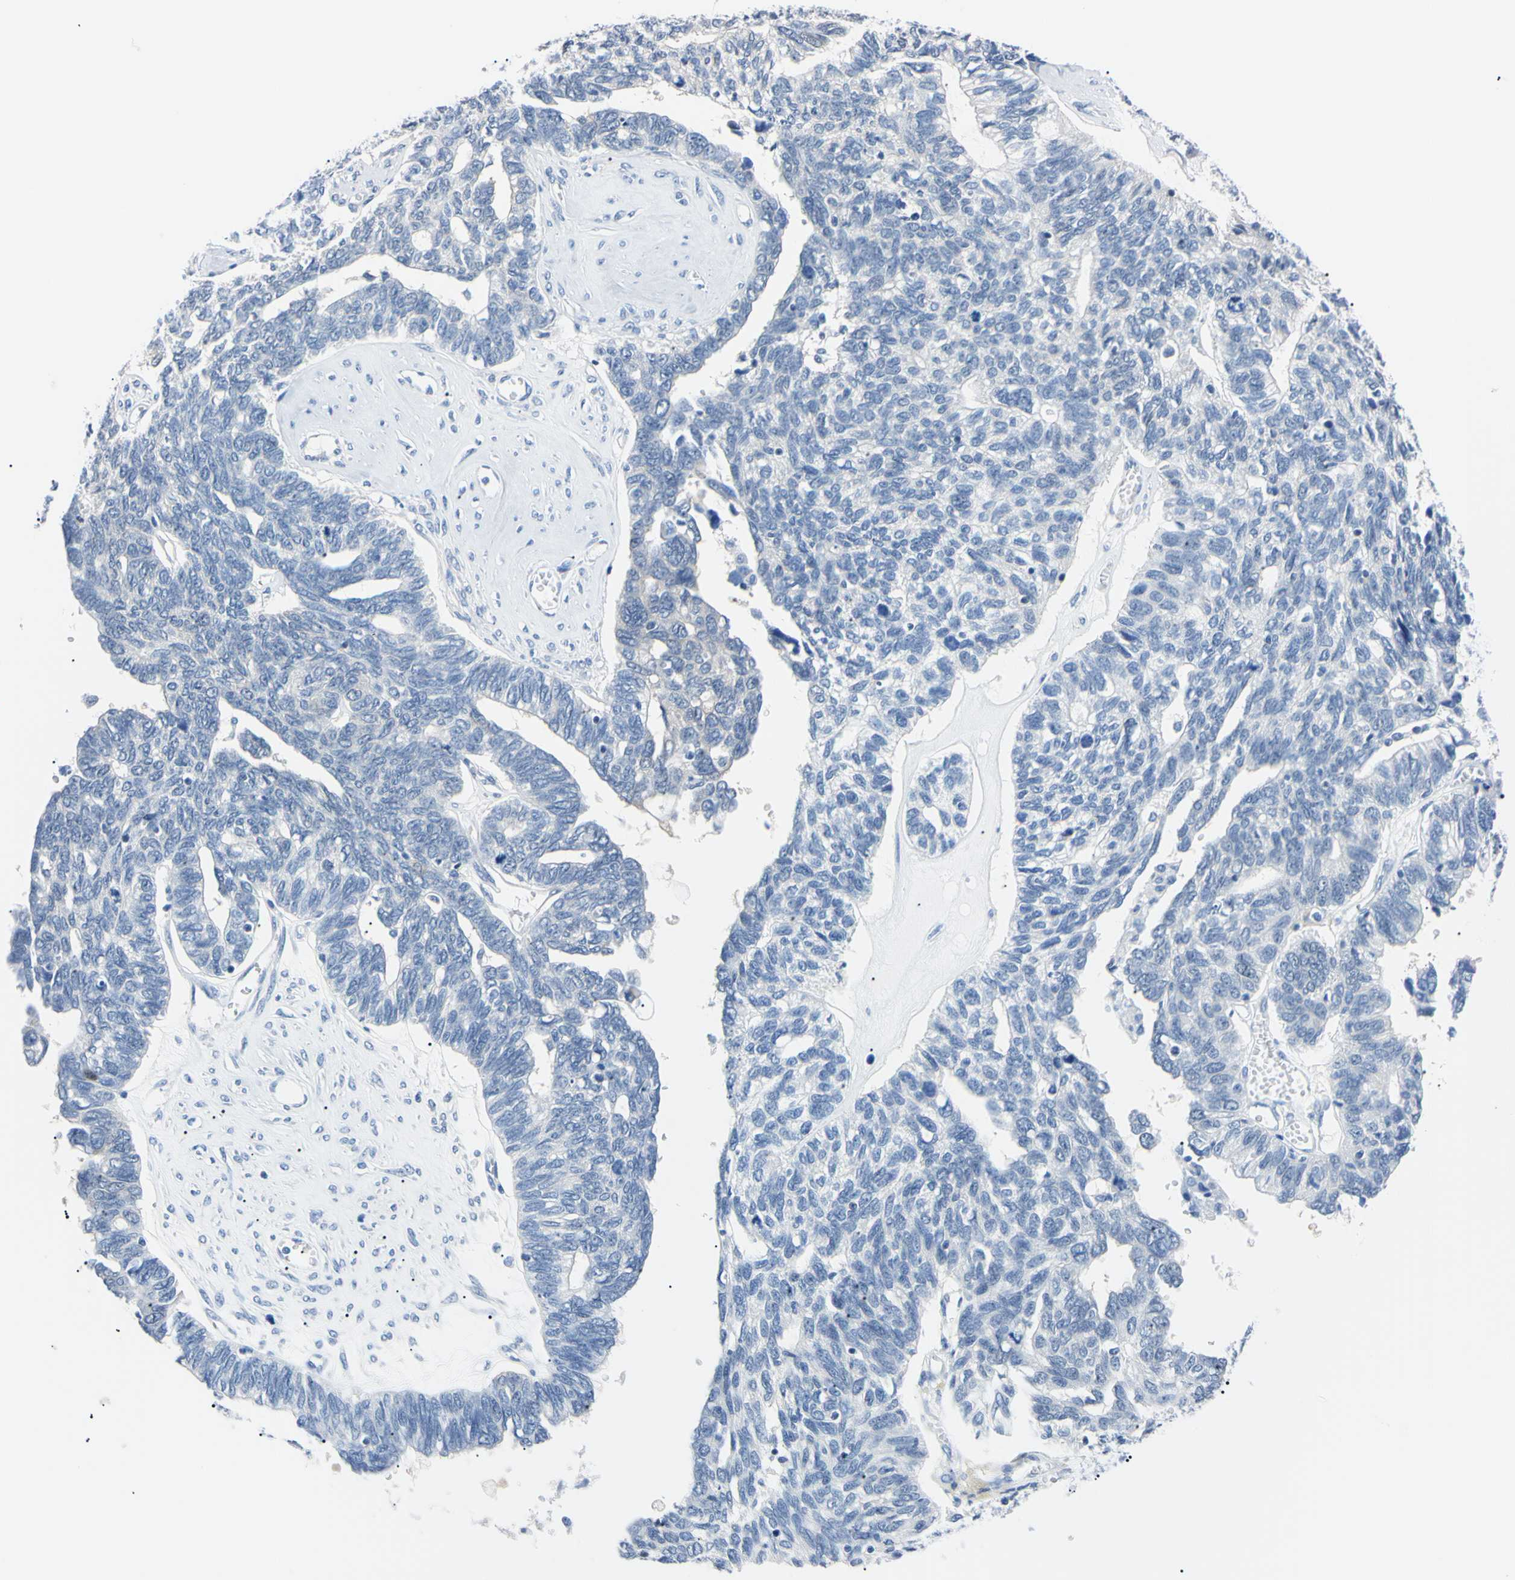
{"staining": {"intensity": "negative", "quantity": "none", "location": "none"}, "tissue": "ovarian cancer", "cell_type": "Tumor cells", "image_type": "cancer", "snomed": [{"axis": "morphology", "description": "Cystadenocarcinoma, serous, NOS"}, {"axis": "topography", "description": "Ovary"}], "caption": "This is an immunohistochemistry (IHC) image of human ovarian cancer (serous cystadenocarcinoma). There is no expression in tumor cells.", "gene": "RARS1", "patient": {"sex": "female", "age": 79}}